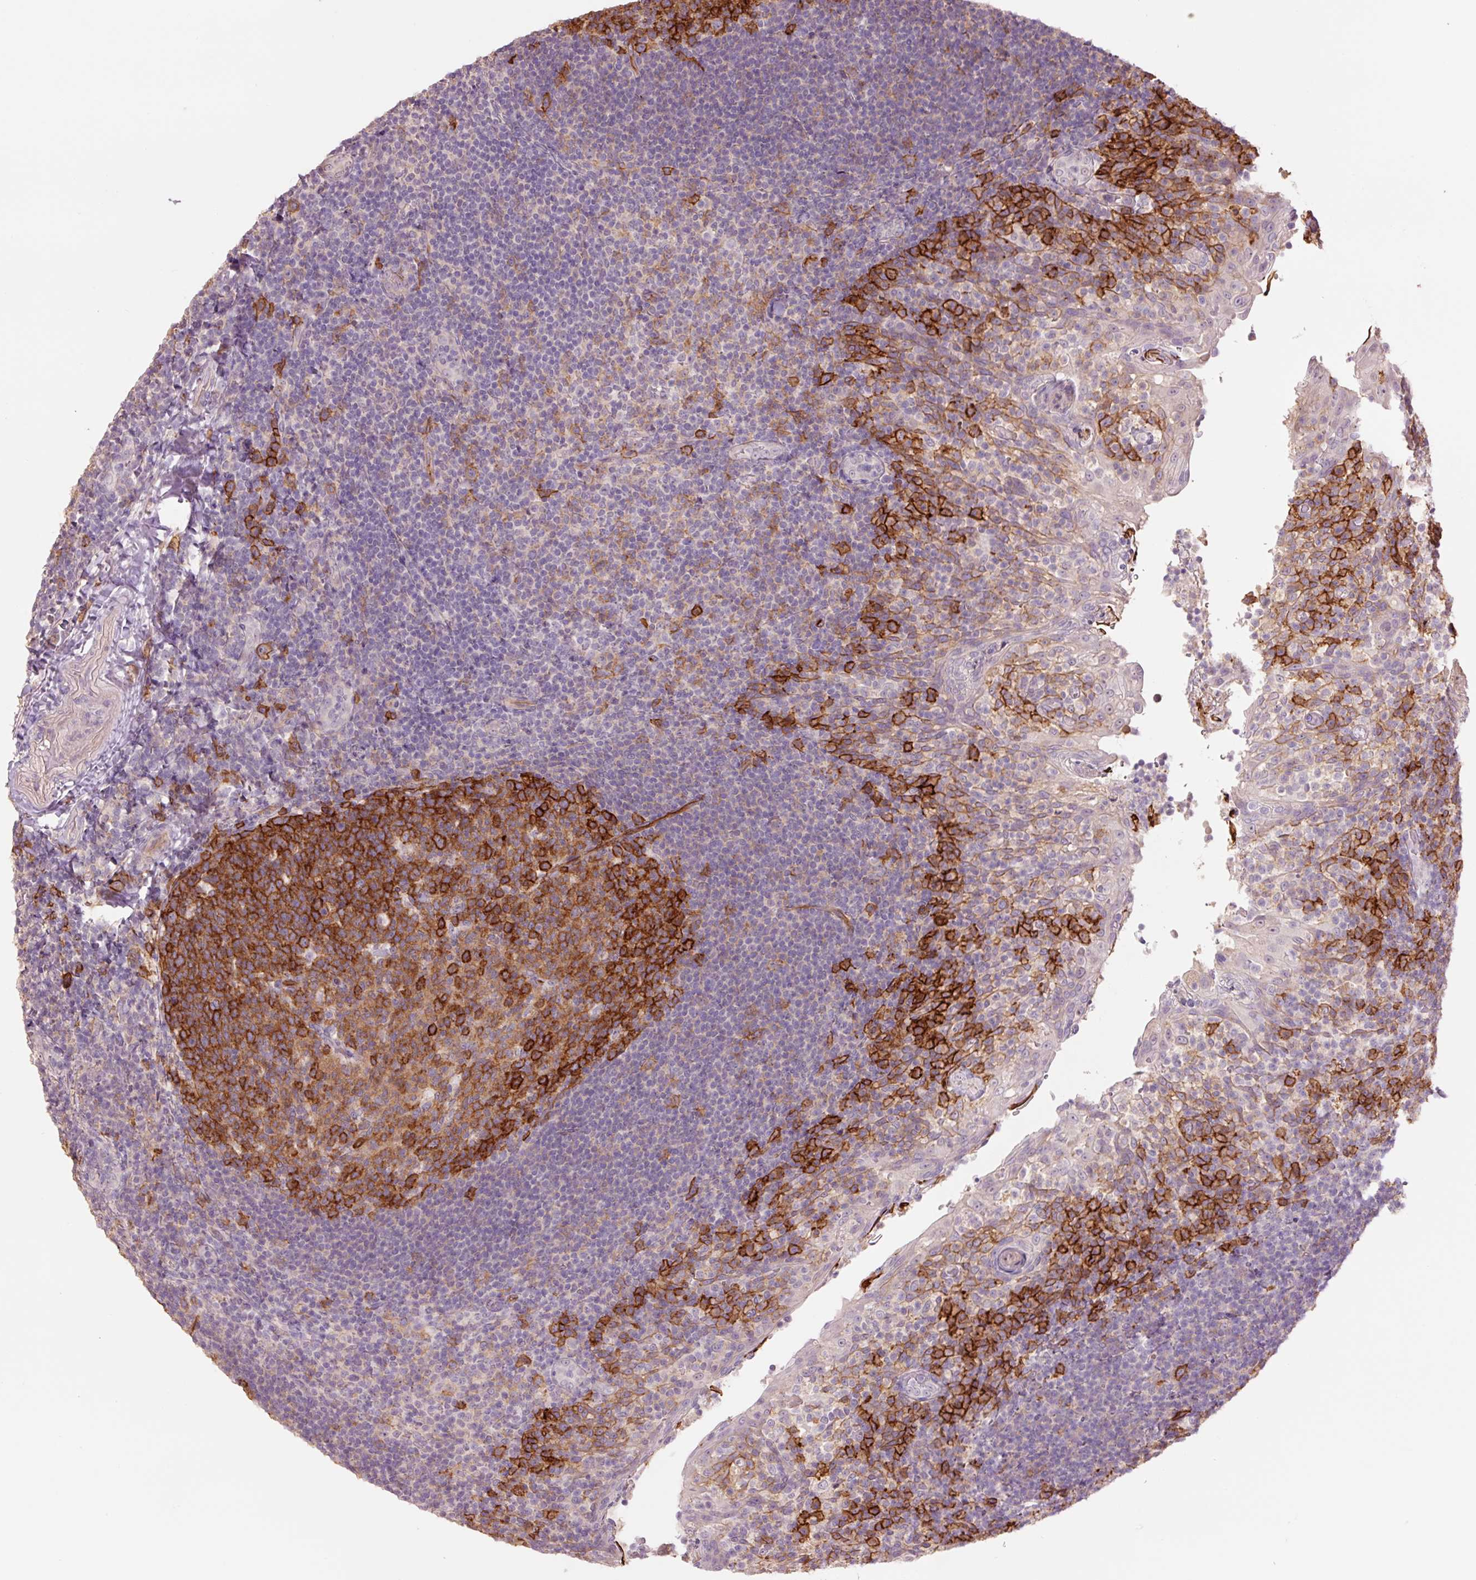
{"staining": {"intensity": "strong", "quantity": ">75%", "location": "cytoplasmic/membranous"}, "tissue": "tonsil", "cell_type": "Germinal center cells", "image_type": "normal", "snomed": [{"axis": "morphology", "description": "Normal tissue, NOS"}, {"axis": "topography", "description": "Tonsil"}], "caption": "Immunohistochemical staining of unremarkable tonsil shows >75% levels of strong cytoplasmic/membranous protein positivity in about >75% of germinal center cells.", "gene": "SLC1A4", "patient": {"sex": "female", "age": 10}}